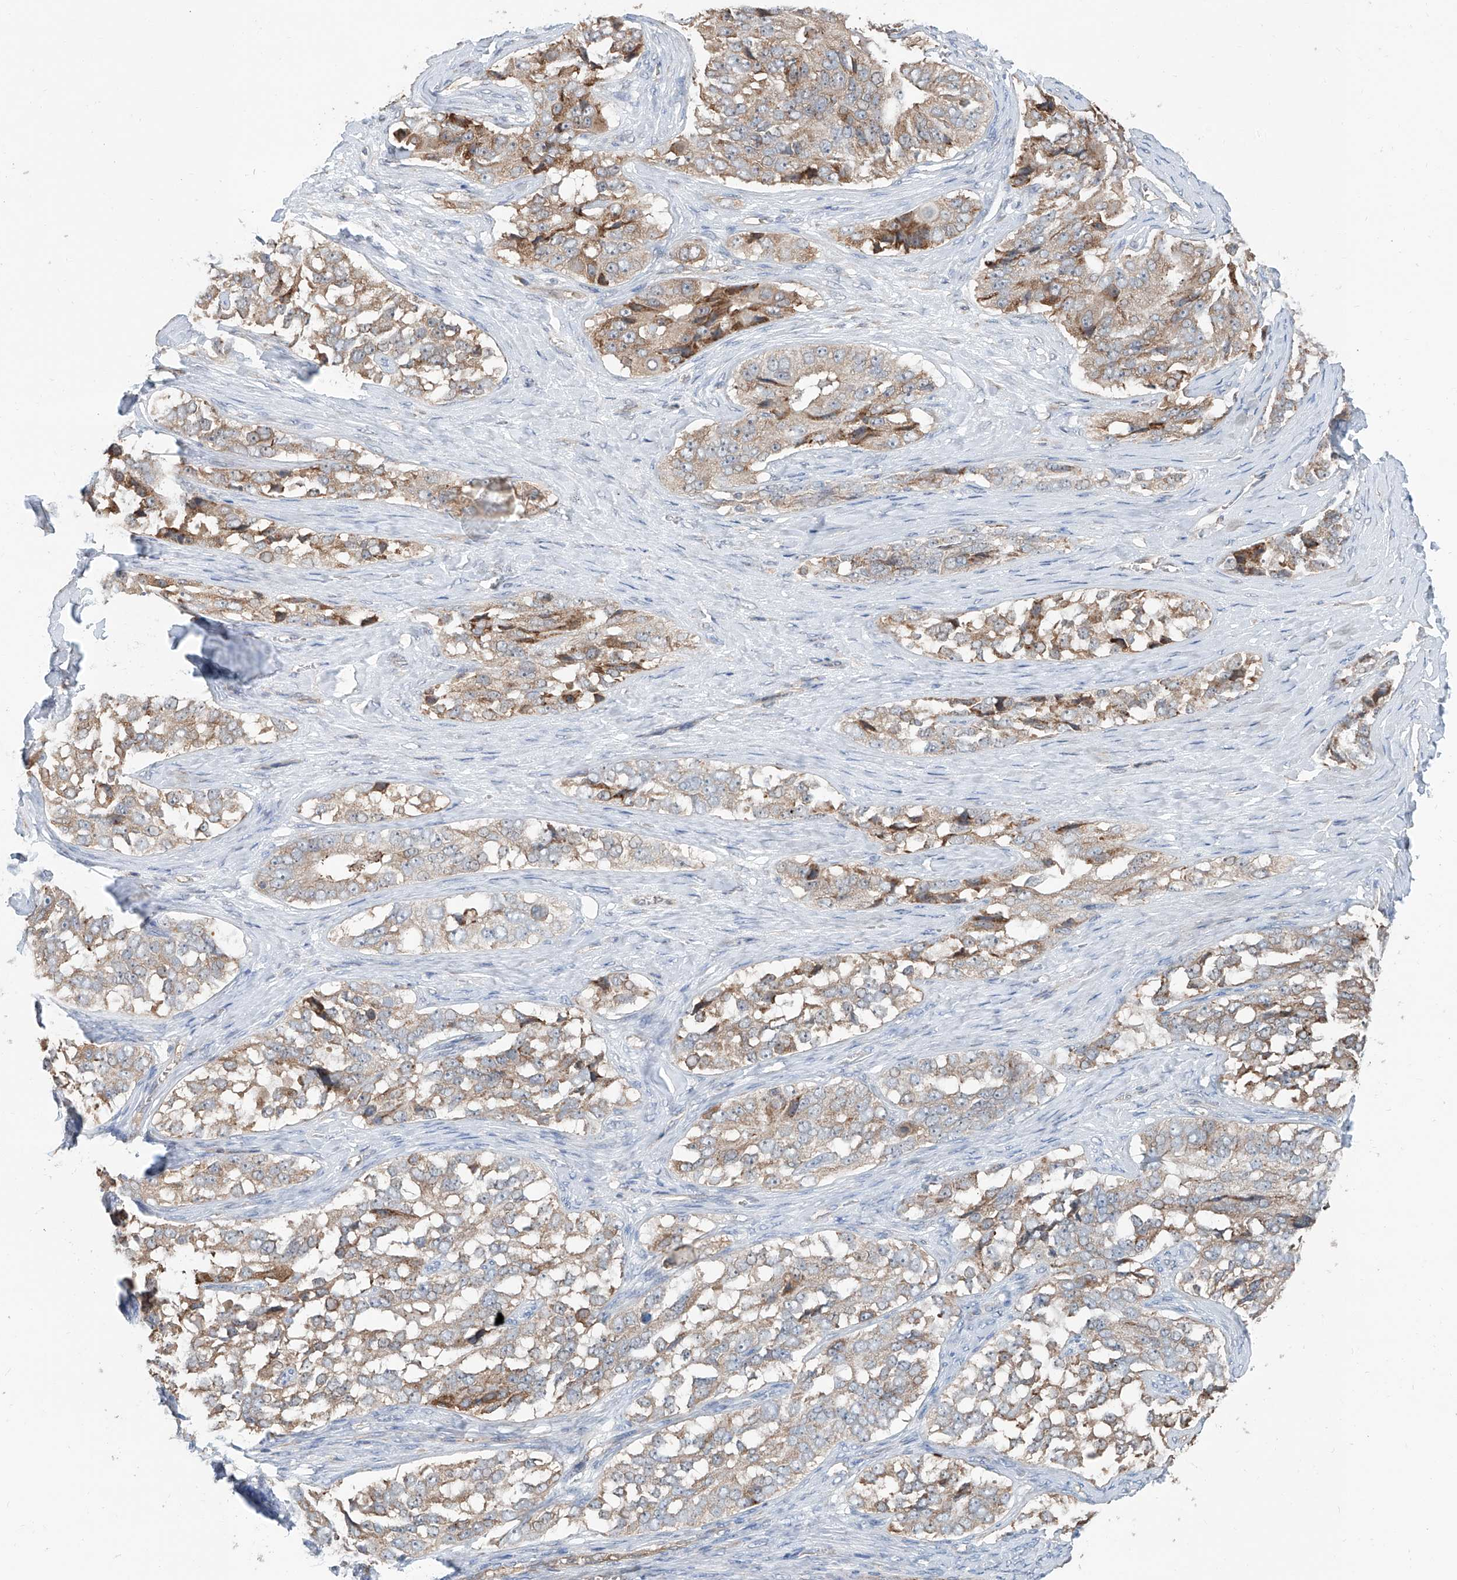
{"staining": {"intensity": "weak", "quantity": "25%-75%", "location": "cytoplasmic/membranous"}, "tissue": "ovarian cancer", "cell_type": "Tumor cells", "image_type": "cancer", "snomed": [{"axis": "morphology", "description": "Carcinoma, endometroid"}, {"axis": "topography", "description": "Ovary"}], "caption": "Weak cytoplasmic/membranous expression for a protein is seen in approximately 25%-75% of tumor cells of endometroid carcinoma (ovarian) using immunohistochemistry (IHC).", "gene": "KCNK10", "patient": {"sex": "female", "age": 51}}